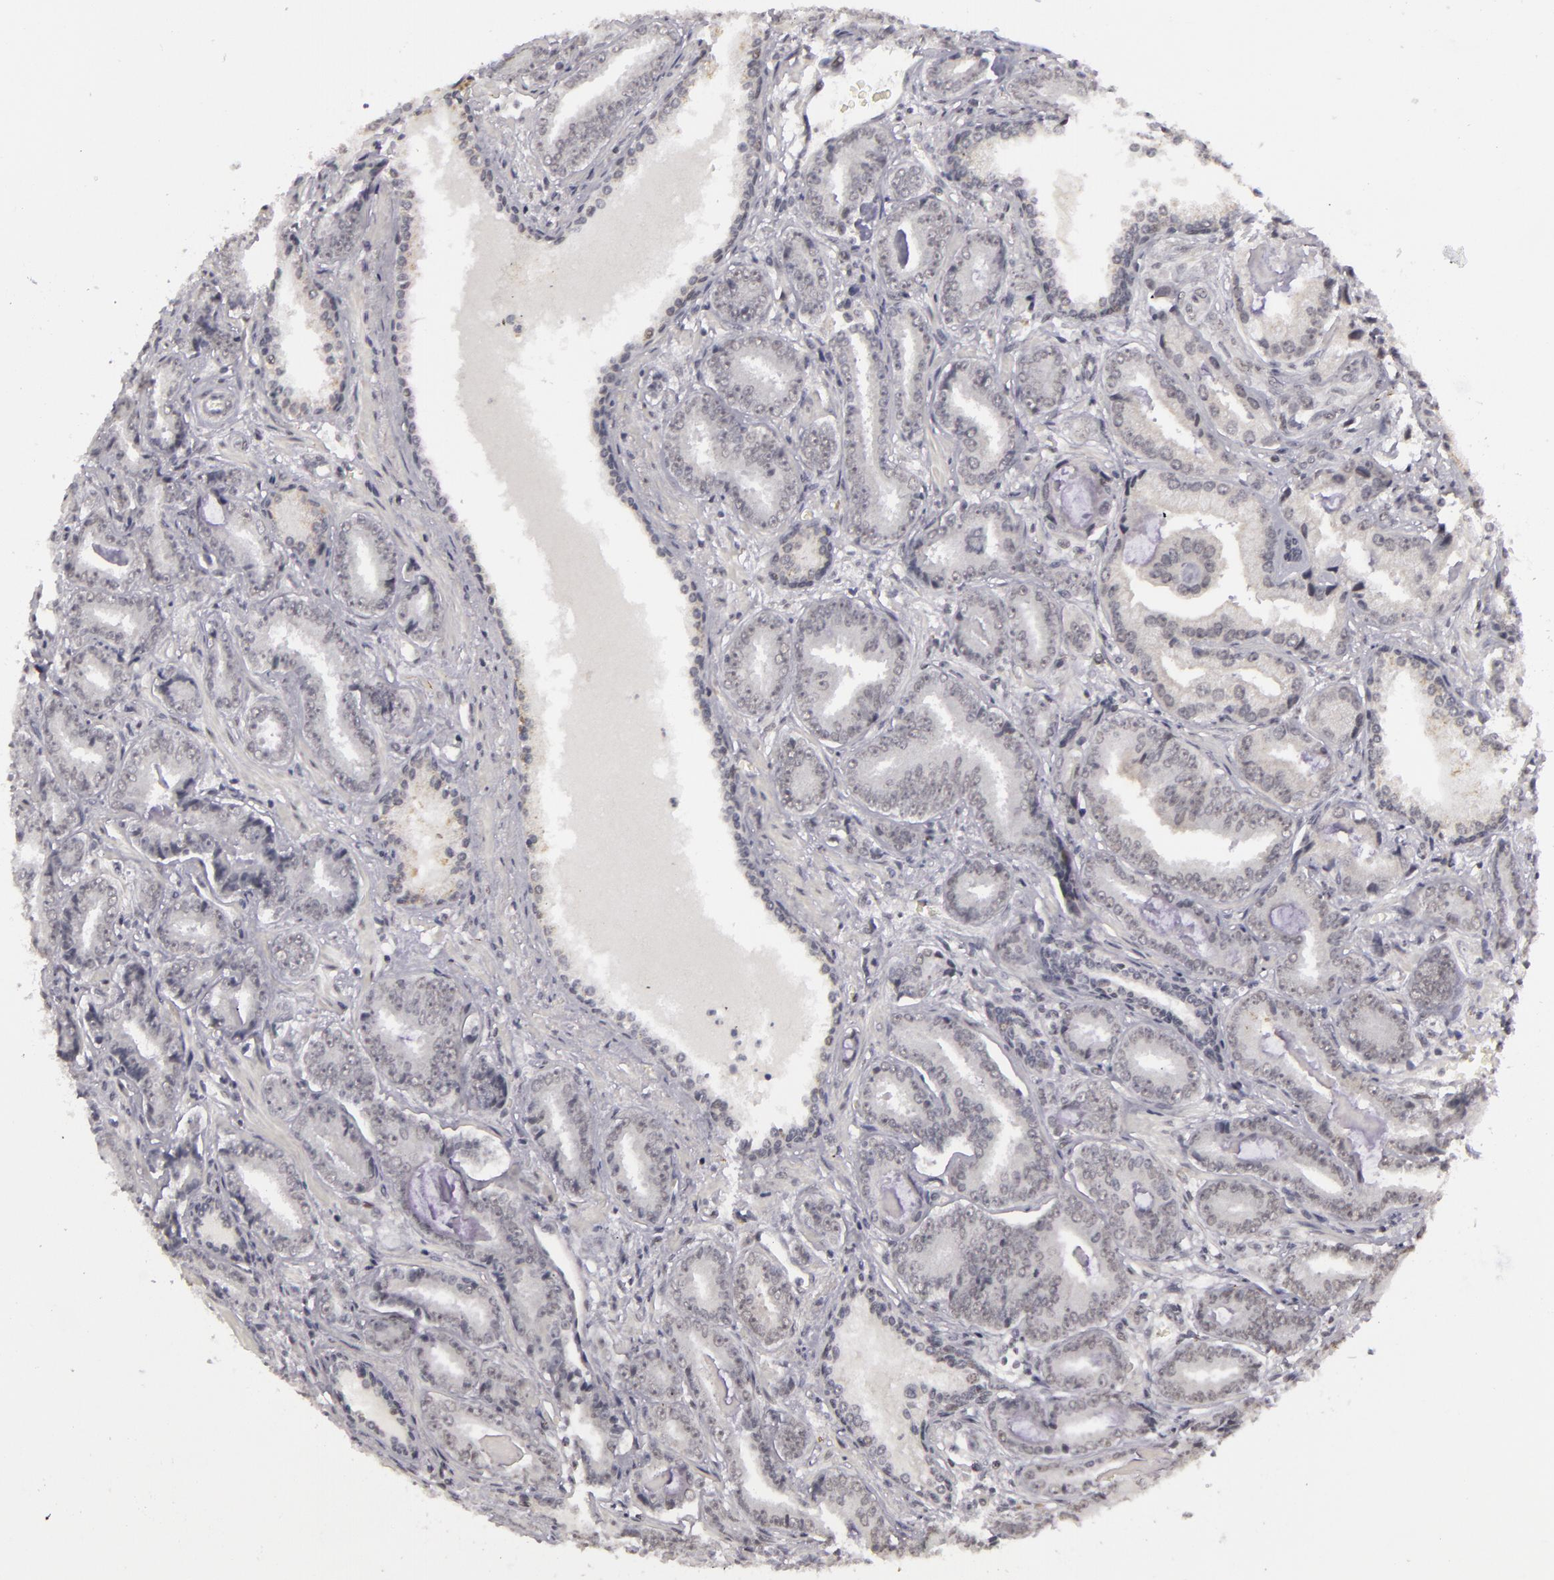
{"staining": {"intensity": "negative", "quantity": "none", "location": "none"}, "tissue": "prostate cancer", "cell_type": "Tumor cells", "image_type": "cancer", "snomed": [{"axis": "morphology", "description": "Adenocarcinoma, Low grade"}, {"axis": "topography", "description": "Prostate"}], "caption": "High power microscopy image of an IHC micrograph of prostate cancer (adenocarcinoma (low-grade)), revealing no significant expression in tumor cells. (DAB (3,3'-diaminobenzidine) IHC with hematoxylin counter stain).", "gene": "RRP7A", "patient": {"sex": "male", "age": 65}}